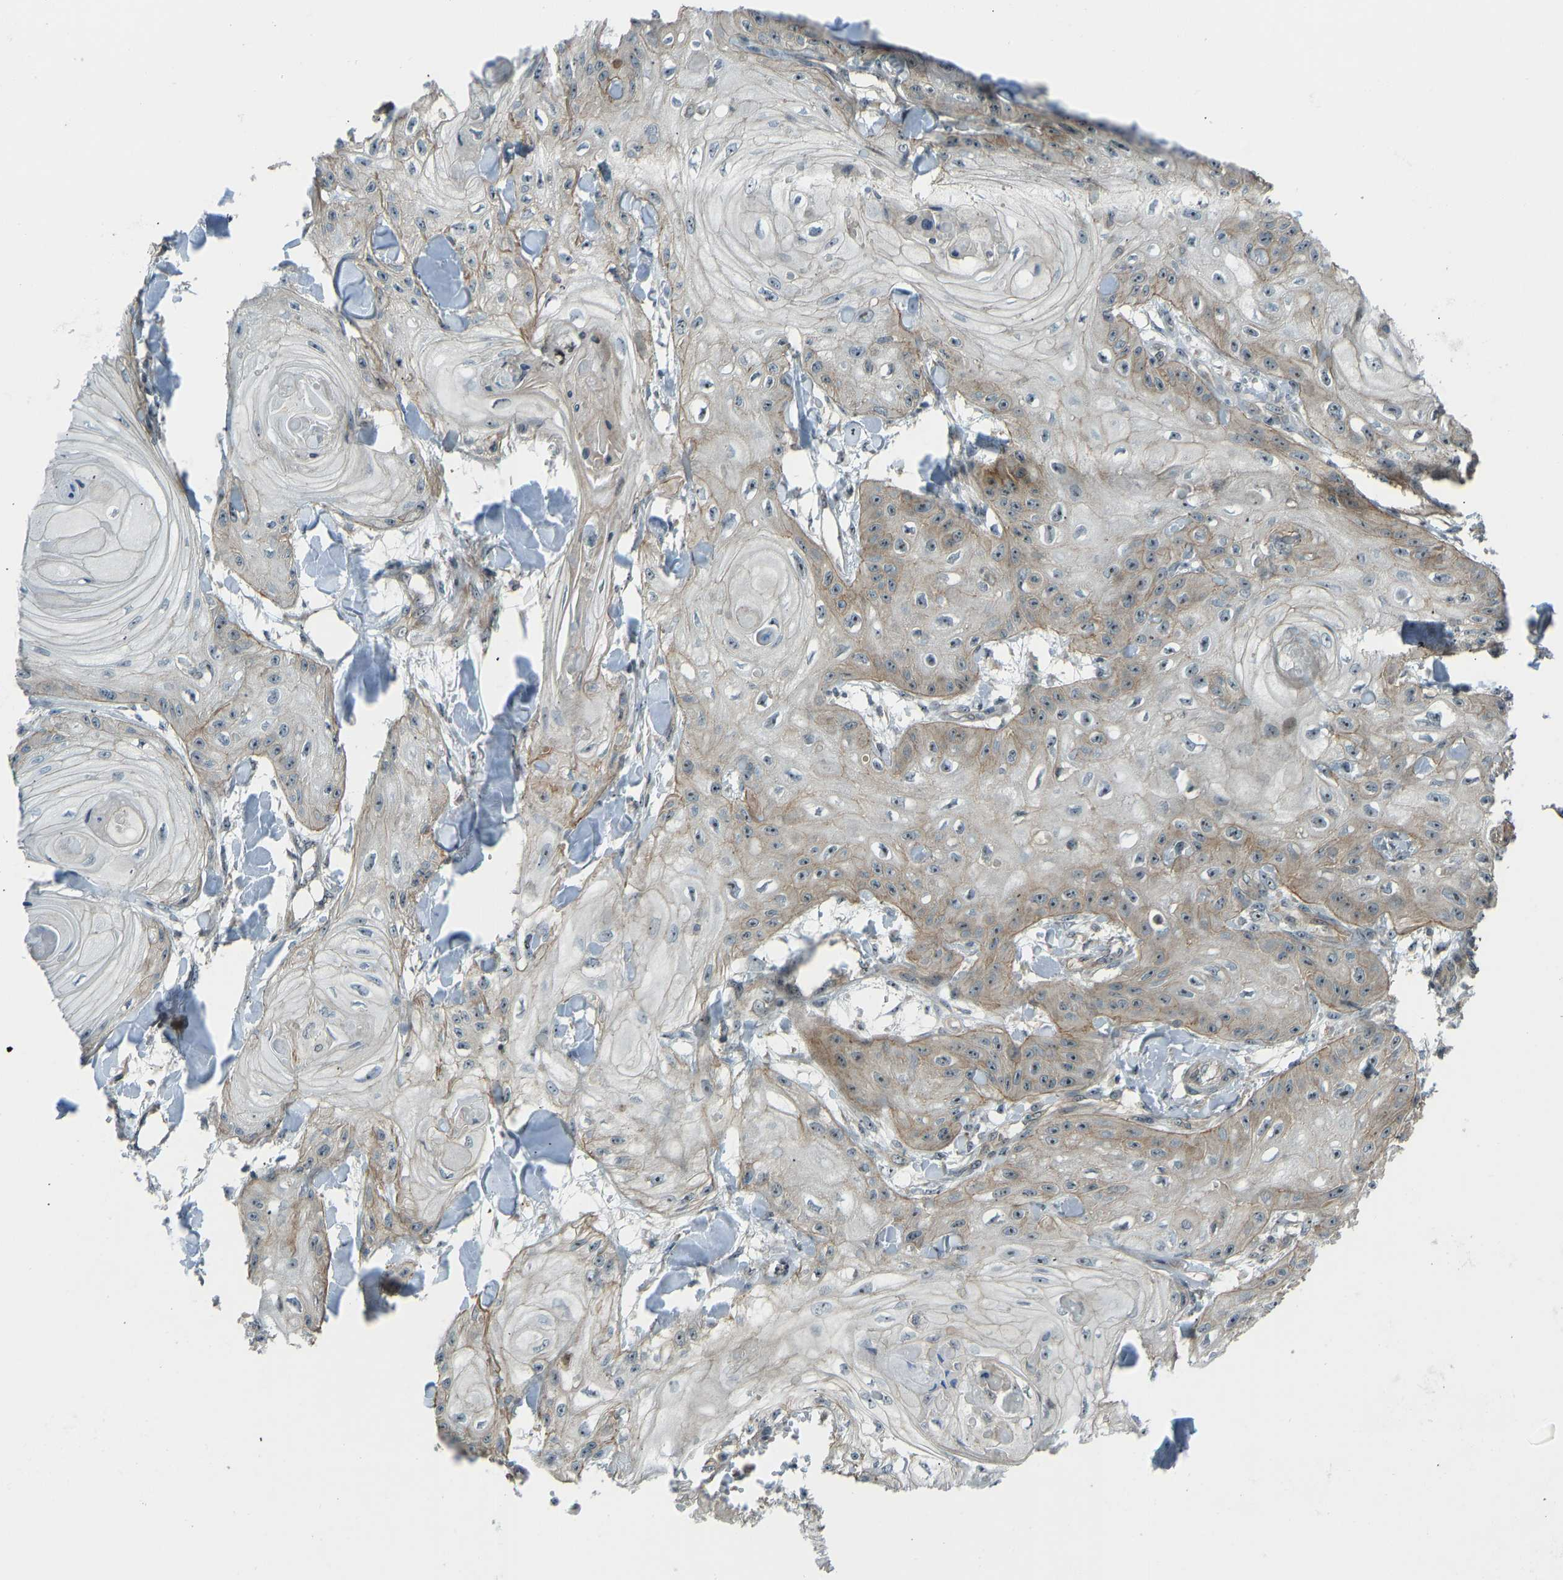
{"staining": {"intensity": "weak", "quantity": "25%-75%", "location": "cytoplasmic/membranous"}, "tissue": "skin cancer", "cell_type": "Tumor cells", "image_type": "cancer", "snomed": [{"axis": "morphology", "description": "Squamous cell carcinoma, NOS"}, {"axis": "topography", "description": "Skin"}], "caption": "An IHC micrograph of neoplastic tissue is shown. Protein staining in brown labels weak cytoplasmic/membranous positivity in squamous cell carcinoma (skin) within tumor cells. Nuclei are stained in blue.", "gene": "SVOPL", "patient": {"sex": "male", "age": 74}}